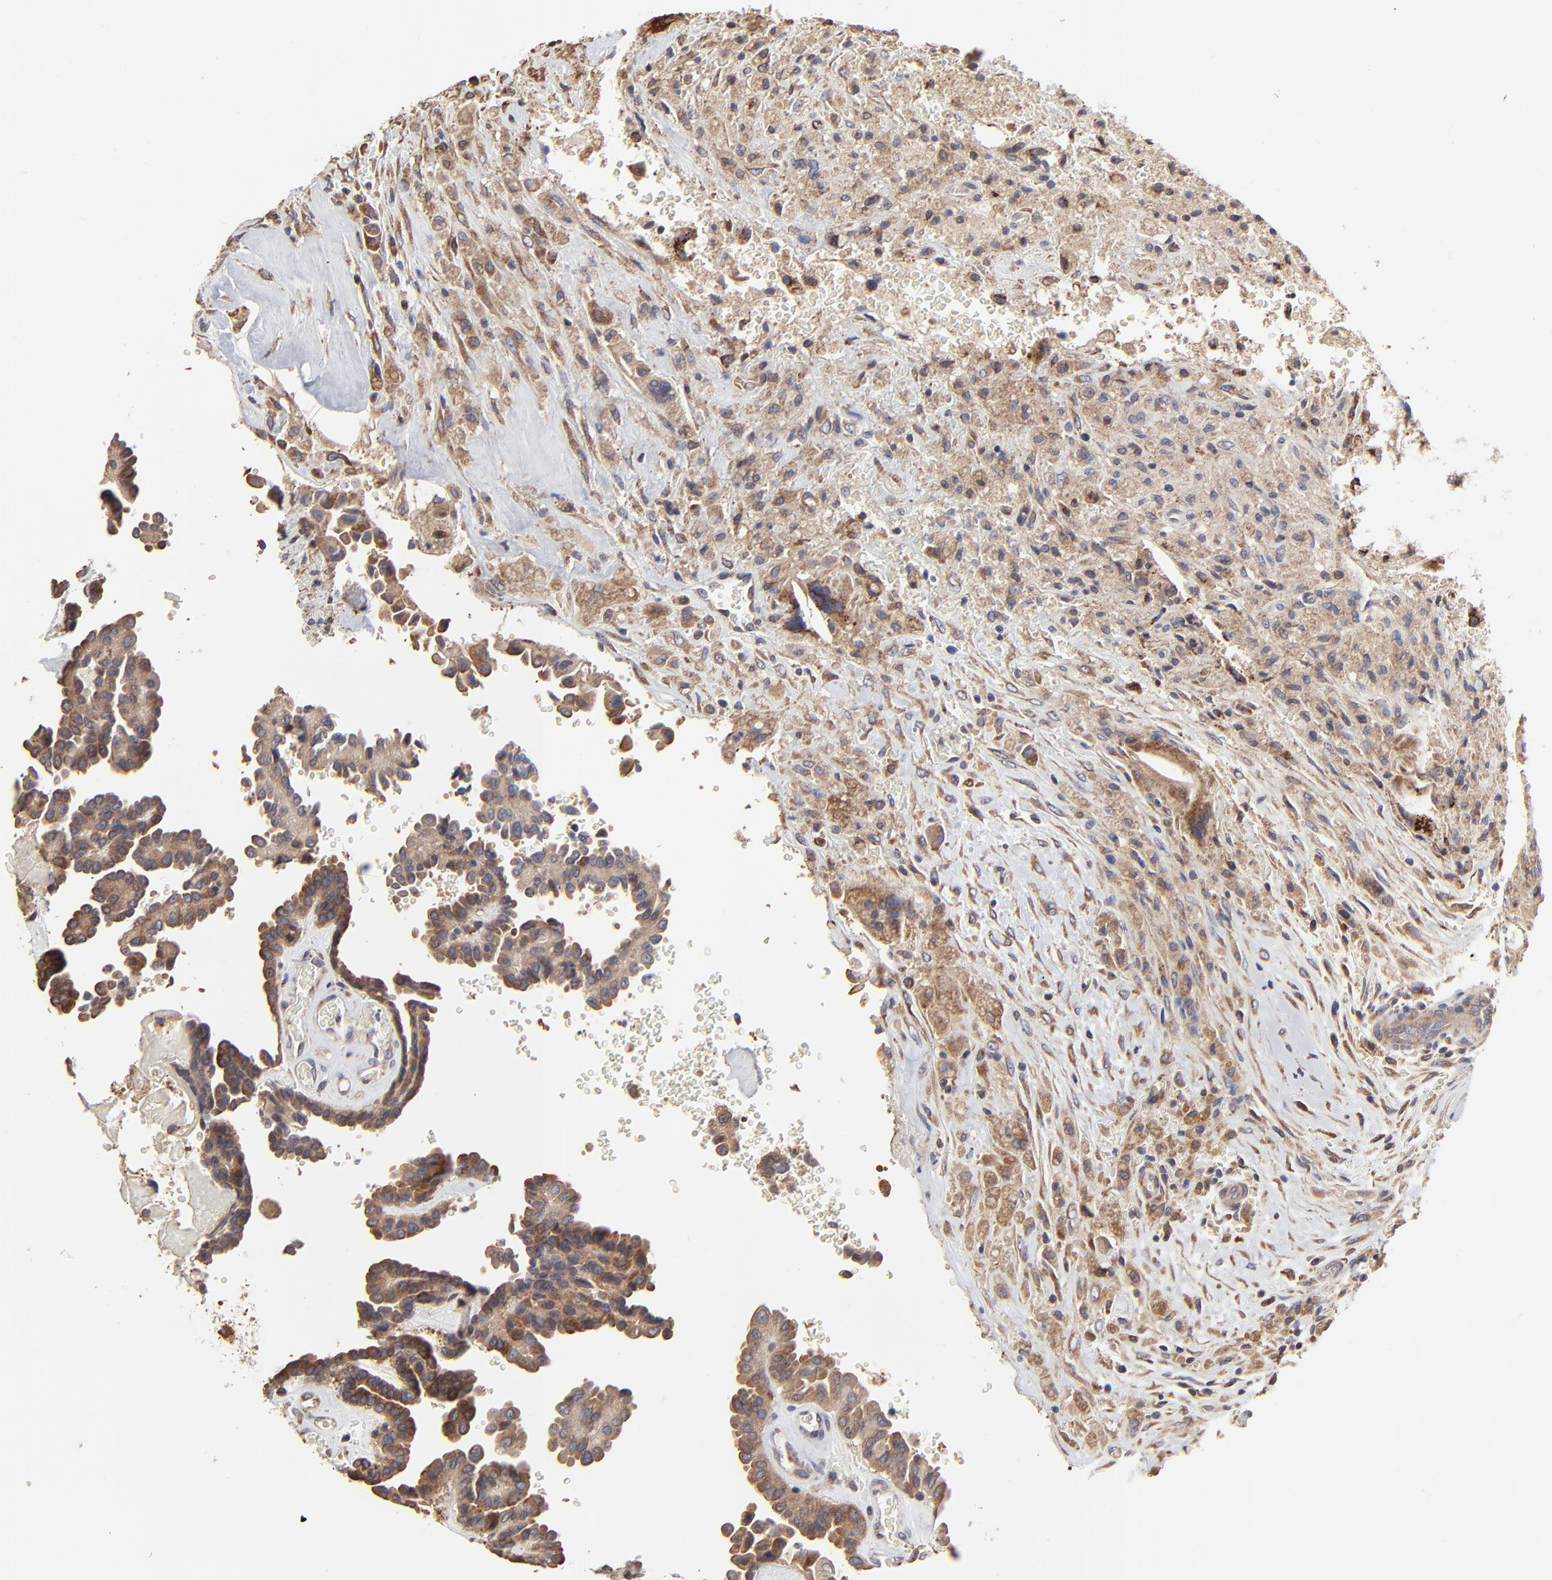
{"staining": {"intensity": "strong", "quantity": ">75%", "location": "cytoplasmic/membranous"}, "tissue": "thyroid cancer", "cell_type": "Tumor cells", "image_type": "cancer", "snomed": [{"axis": "morphology", "description": "Papillary adenocarcinoma, NOS"}, {"axis": "topography", "description": "Thyroid gland"}], "caption": "A high-resolution image shows IHC staining of thyroid papillary adenocarcinoma, which reveals strong cytoplasmic/membranous positivity in about >75% of tumor cells.", "gene": "ELP2", "patient": {"sex": "male", "age": 87}}